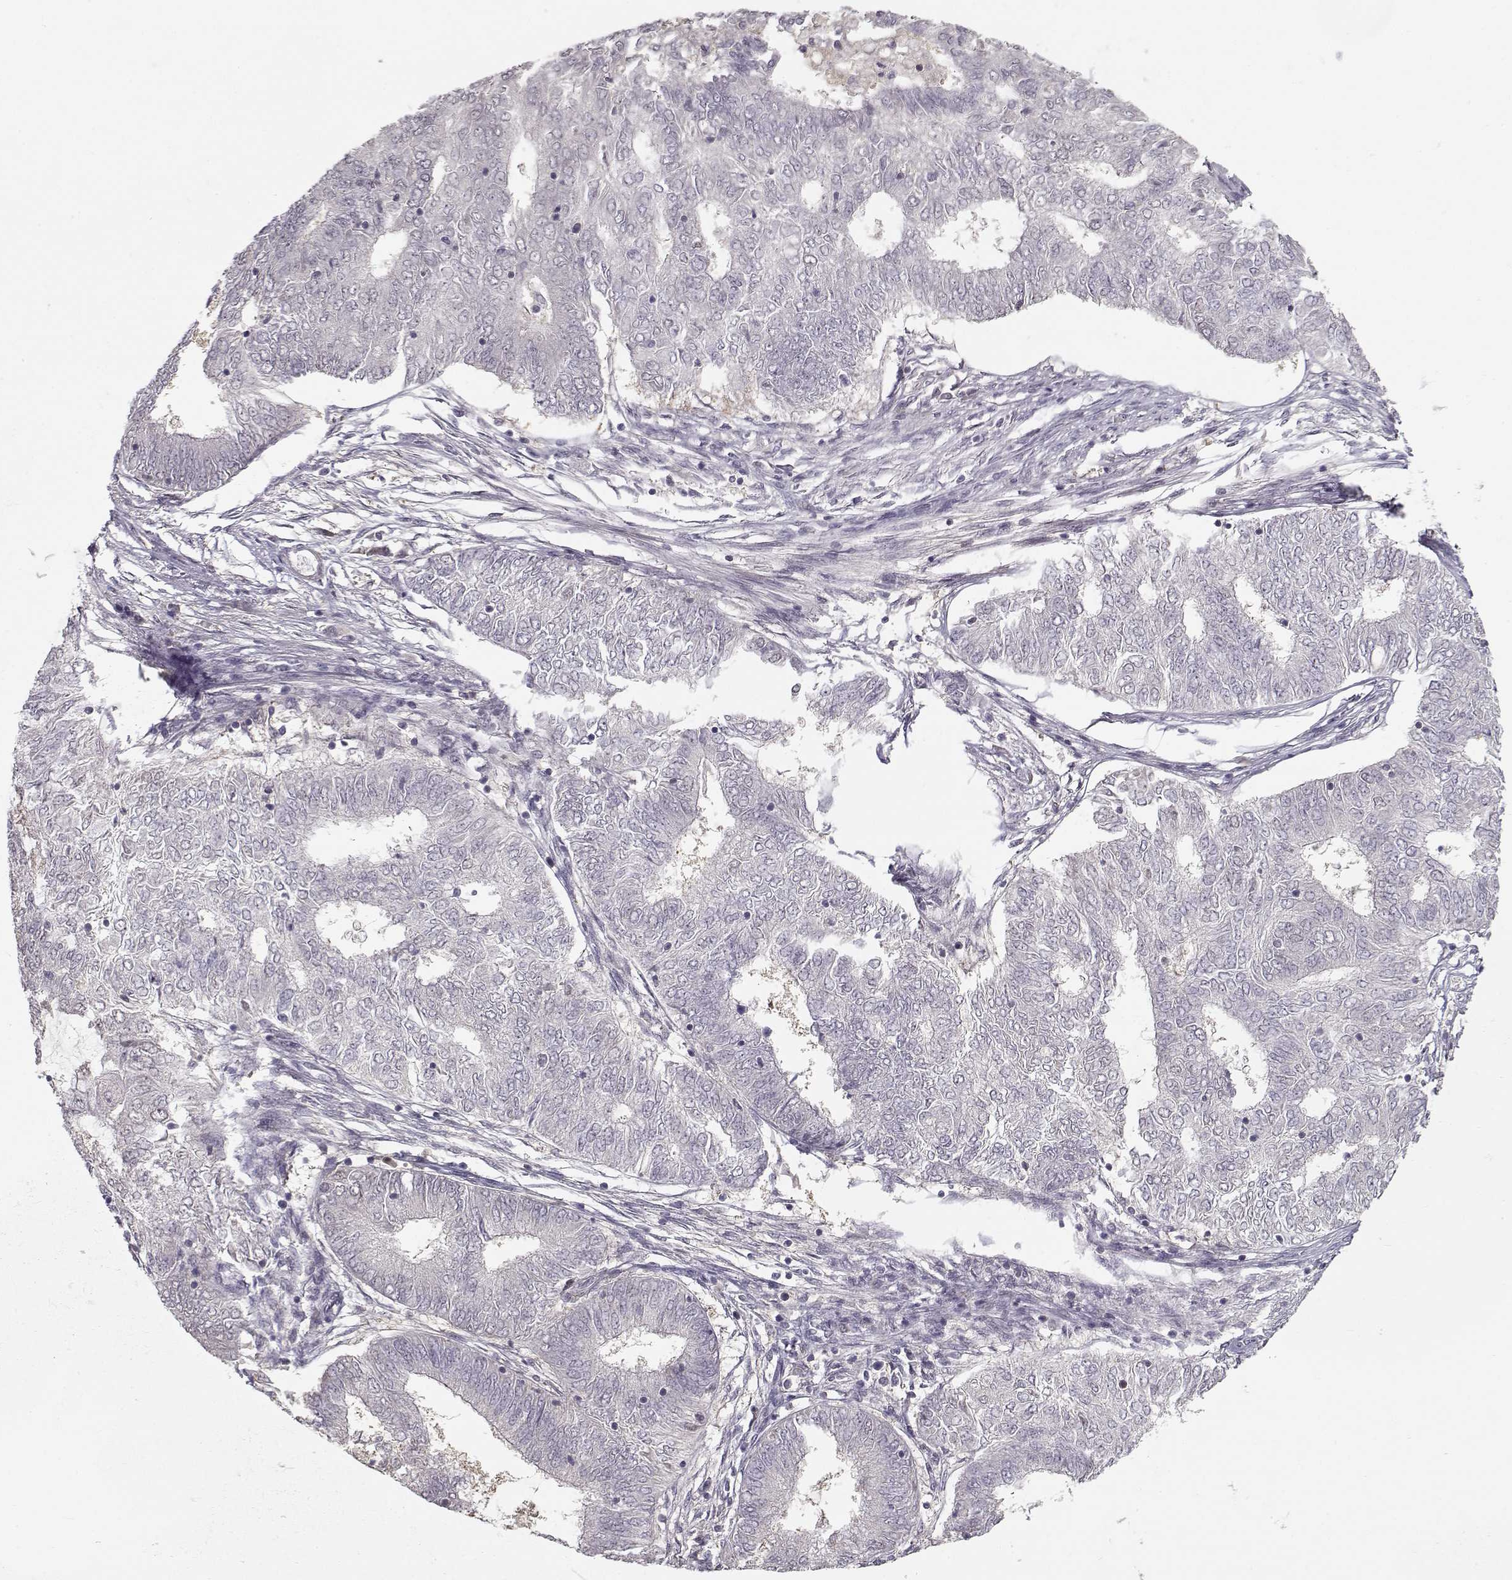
{"staining": {"intensity": "negative", "quantity": "none", "location": "none"}, "tissue": "endometrial cancer", "cell_type": "Tumor cells", "image_type": "cancer", "snomed": [{"axis": "morphology", "description": "Adenocarcinoma, NOS"}, {"axis": "topography", "description": "Endometrium"}], "caption": "Endometrial cancer stained for a protein using immunohistochemistry (IHC) shows no positivity tumor cells.", "gene": "RGS9BP", "patient": {"sex": "female", "age": 62}}